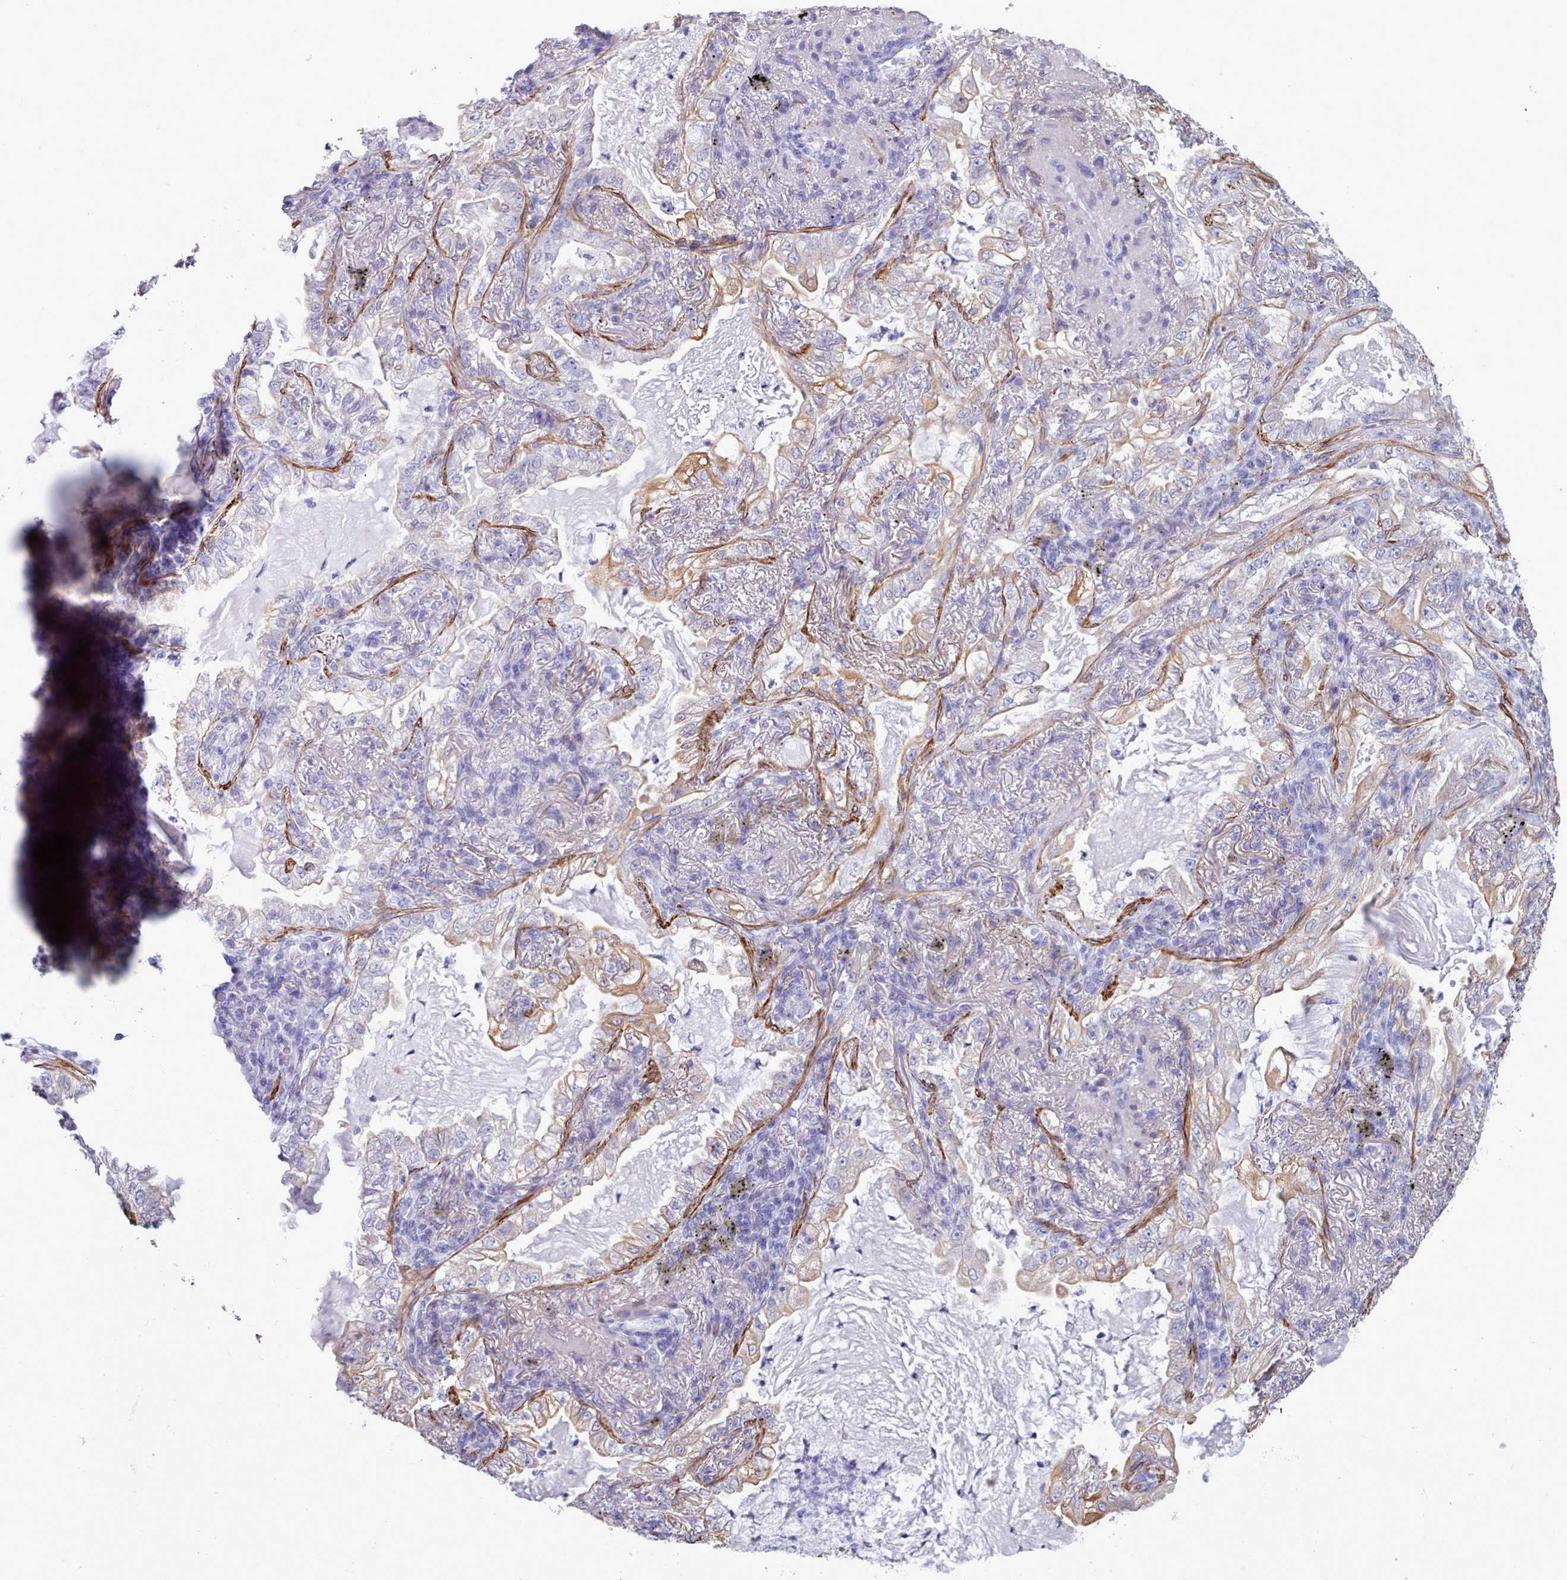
{"staining": {"intensity": "negative", "quantity": "none", "location": "none"}, "tissue": "lung cancer", "cell_type": "Tumor cells", "image_type": "cancer", "snomed": [{"axis": "morphology", "description": "Adenocarcinoma, NOS"}, {"axis": "topography", "description": "Lung"}], "caption": "IHC micrograph of neoplastic tissue: lung cancer (adenocarcinoma) stained with DAB (3,3'-diaminobenzidine) exhibits no significant protein staining in tumor cells. (DAB IHC with hematoxylin counter stain).", "gene": "FPGS", "patient": {"sex": "female", "age": 73}}